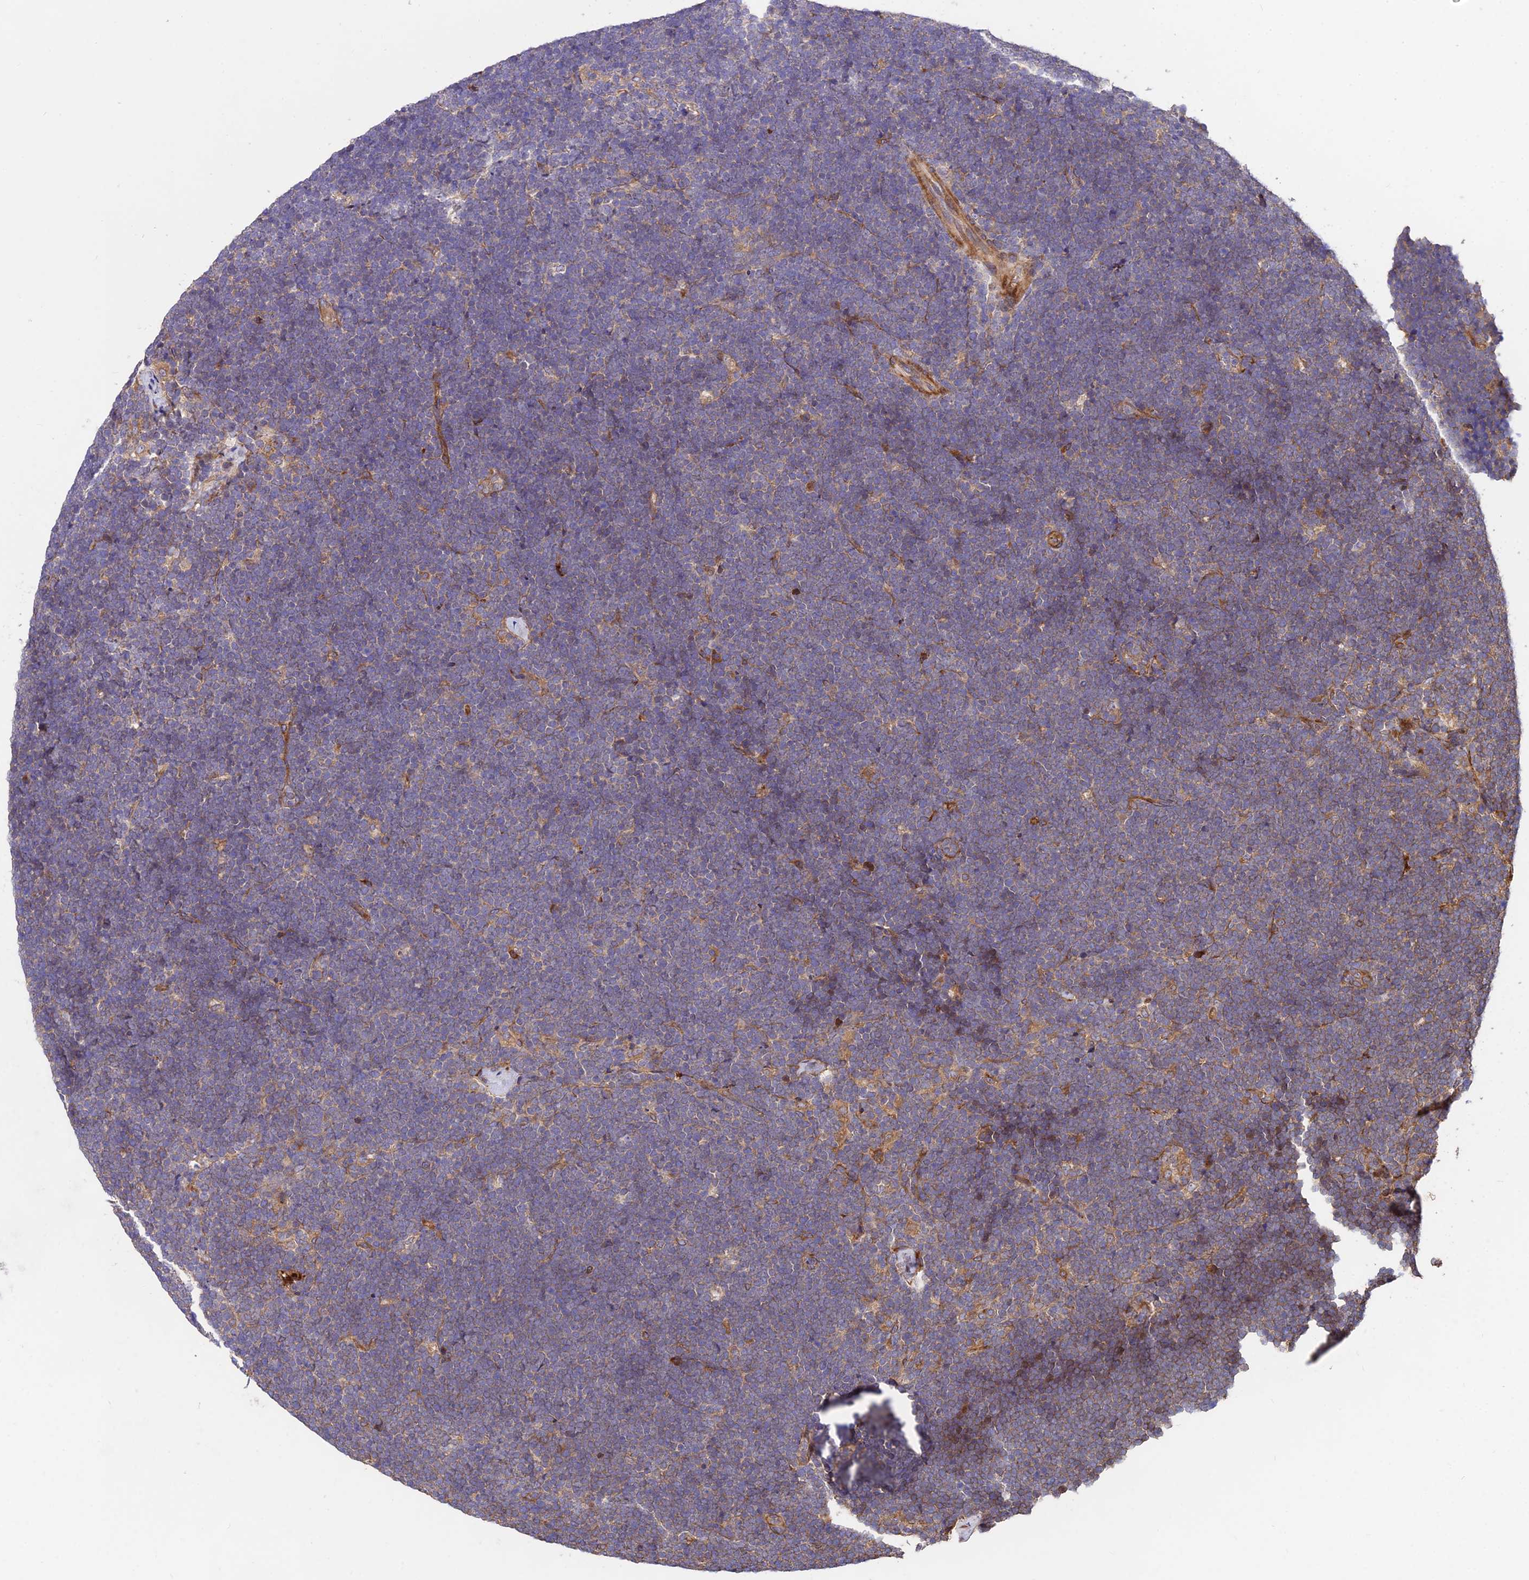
{"staining": {"intensity": "negative", "quantity": "none", "location": "none"}, "tissue": "lymphoma", "cell_type": "Tumor cells", "image_type": "cancer", "snomed": [{"axis": "morphology", "description": "Malignant lymphoma, non-Hodgkin's type, High grade"}, {"axis": "topography", "description": "Lymph node"}], "caption": "Immunohistochemistry micrograph of human lymphoma stained for a protein (brown), which shows no staining in tumor cells. (DAB (3,3'-diaminobenzidine) immunohistochemistry with hematoxylin counter stain).", "gene": "ROCK1", "patient": {"sex": "male", "age": 13}}